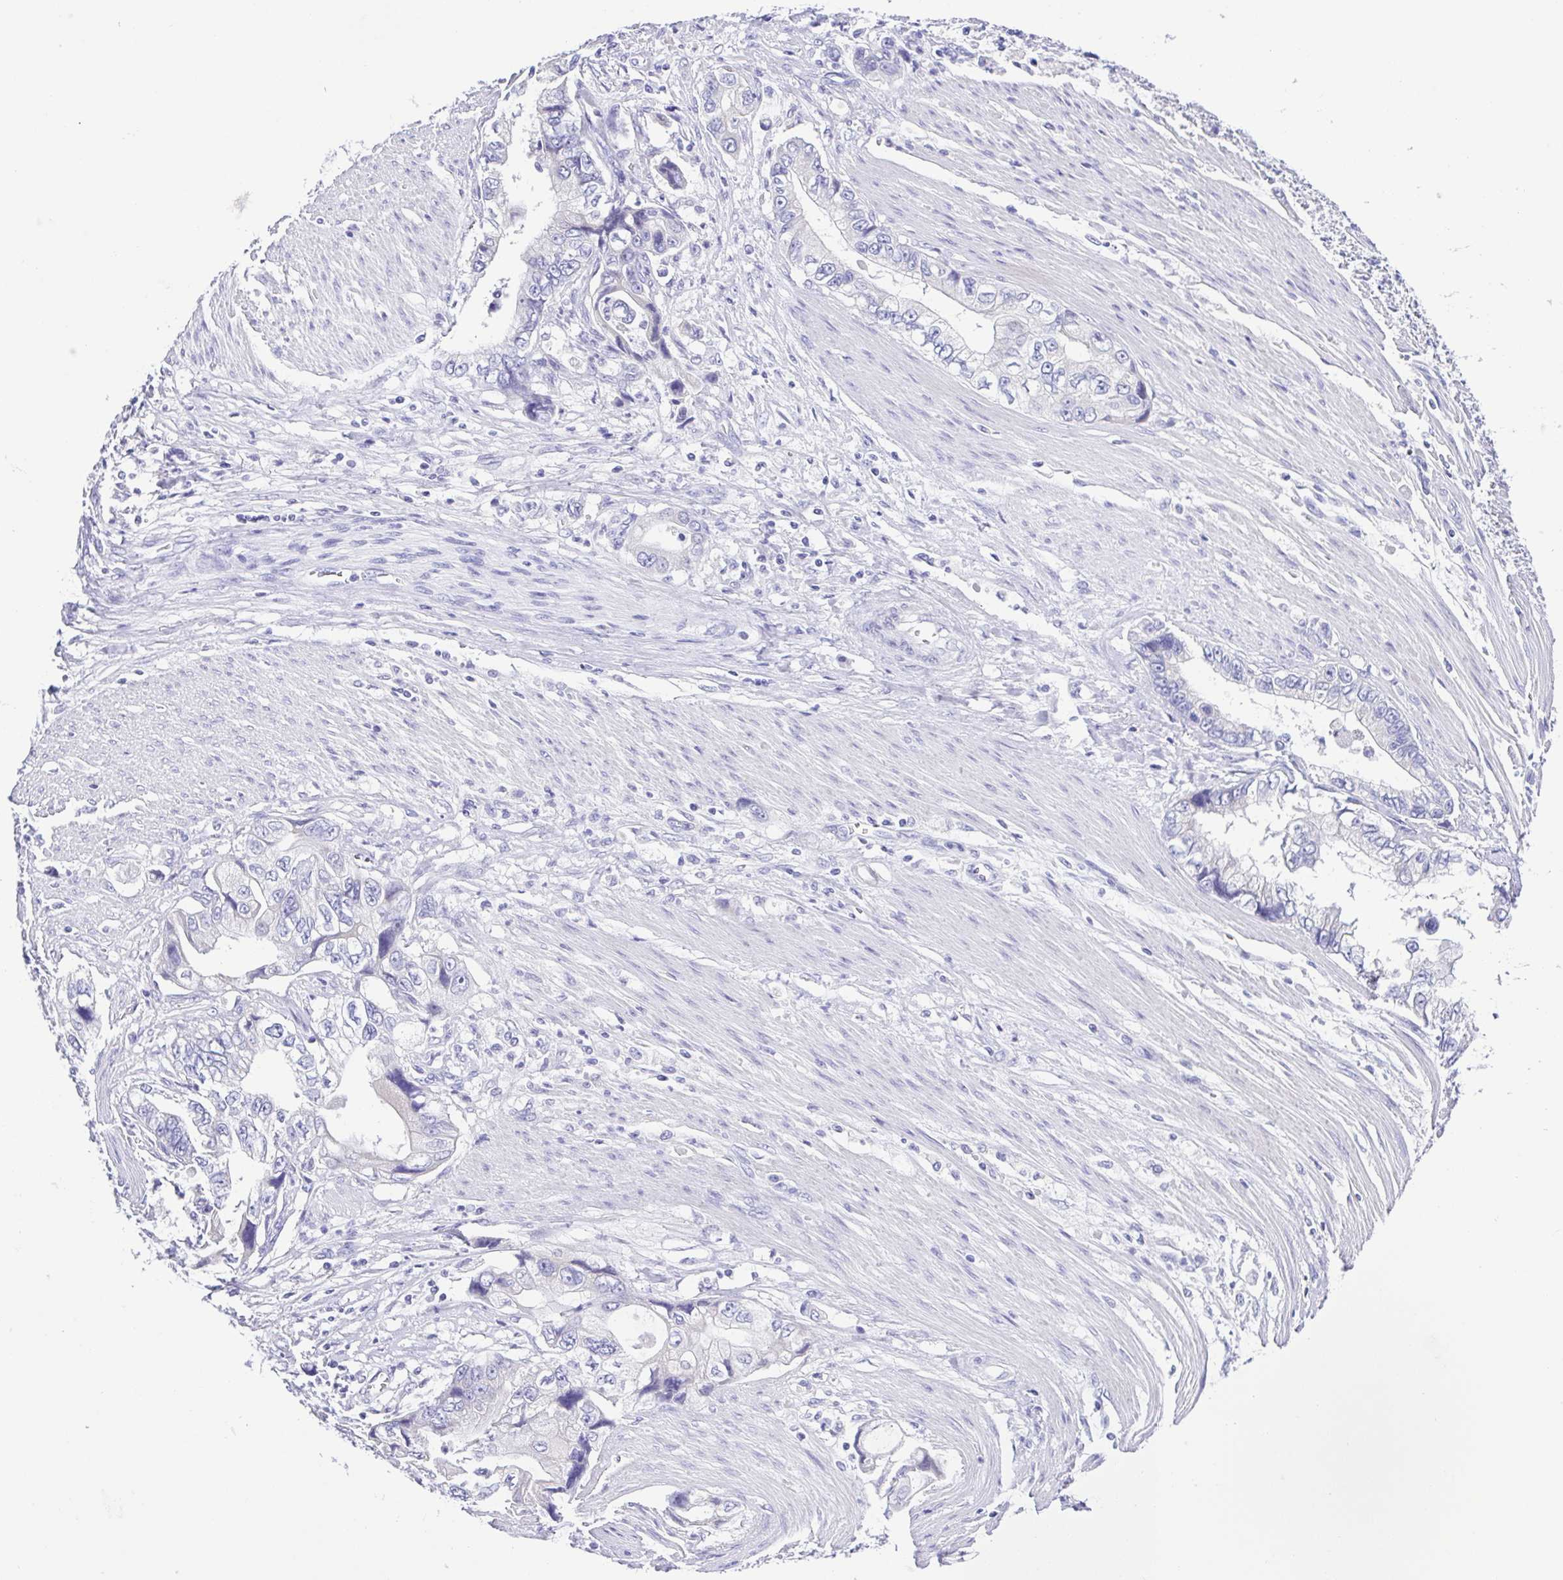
{"staining": {"intensity": "negative", "quantity": "none", "location": "none"}, "tissue": "stomach cancer", "cell_type": "Tumor cells", "image_type": "cancer", "snomed": [{"axis": "morphology", "description": "Adenocarcinoma, NOS"}, {"axis": "topography", "description": "Pancreas"}, {"axis": "topography", "description": "Stomach, upper"}], "caption": "DAB immunohistochemical staining of adenocarcinoma (stomach) reveals no significant expression in tumor cells.", "gene": "CD72", "patient": {"sex": "male", "age": 77}}